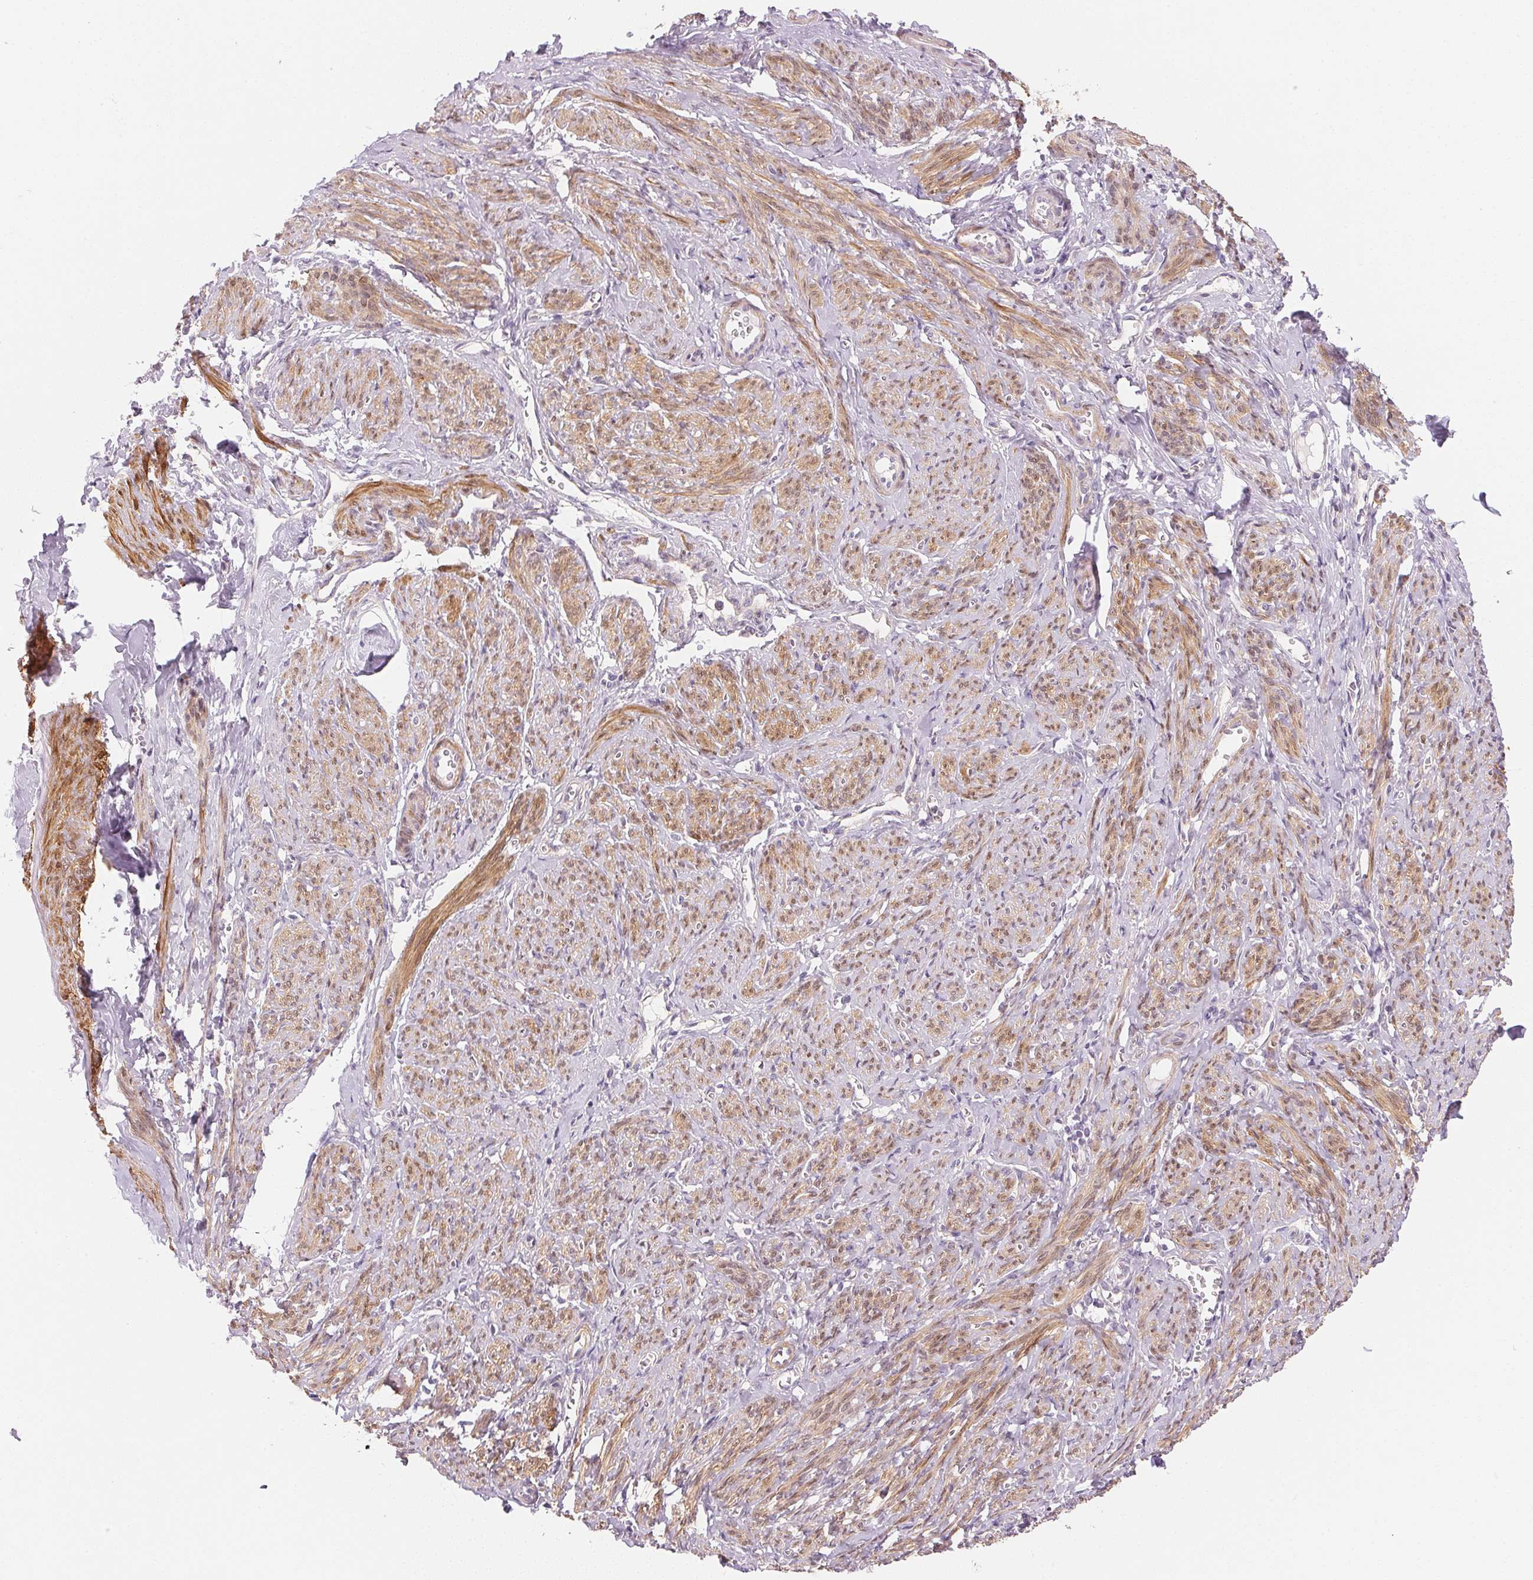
{"staining": {"intensity": "moderate", "quantity": ">75%", "location": "cytoplasmic/membranous"}, "tissue": "smooth muscle", "cell_type": "Smooth muscle cells", "image_type": "normal", "snomed": [{"axis": "morphology", "description": "Normal tissue, NOS"}, {"axis": "topography", "description": "Smooth muscle"}], "caption": "IHC image of benign smooth muscle stained for a protein (brown), which exhibits medium levels of moderate cytoplasmic/membranous staining in about >75% of smooth muscle cells.", "gene": "SMTN", "patient": {"sex": "female", "age": 65}}